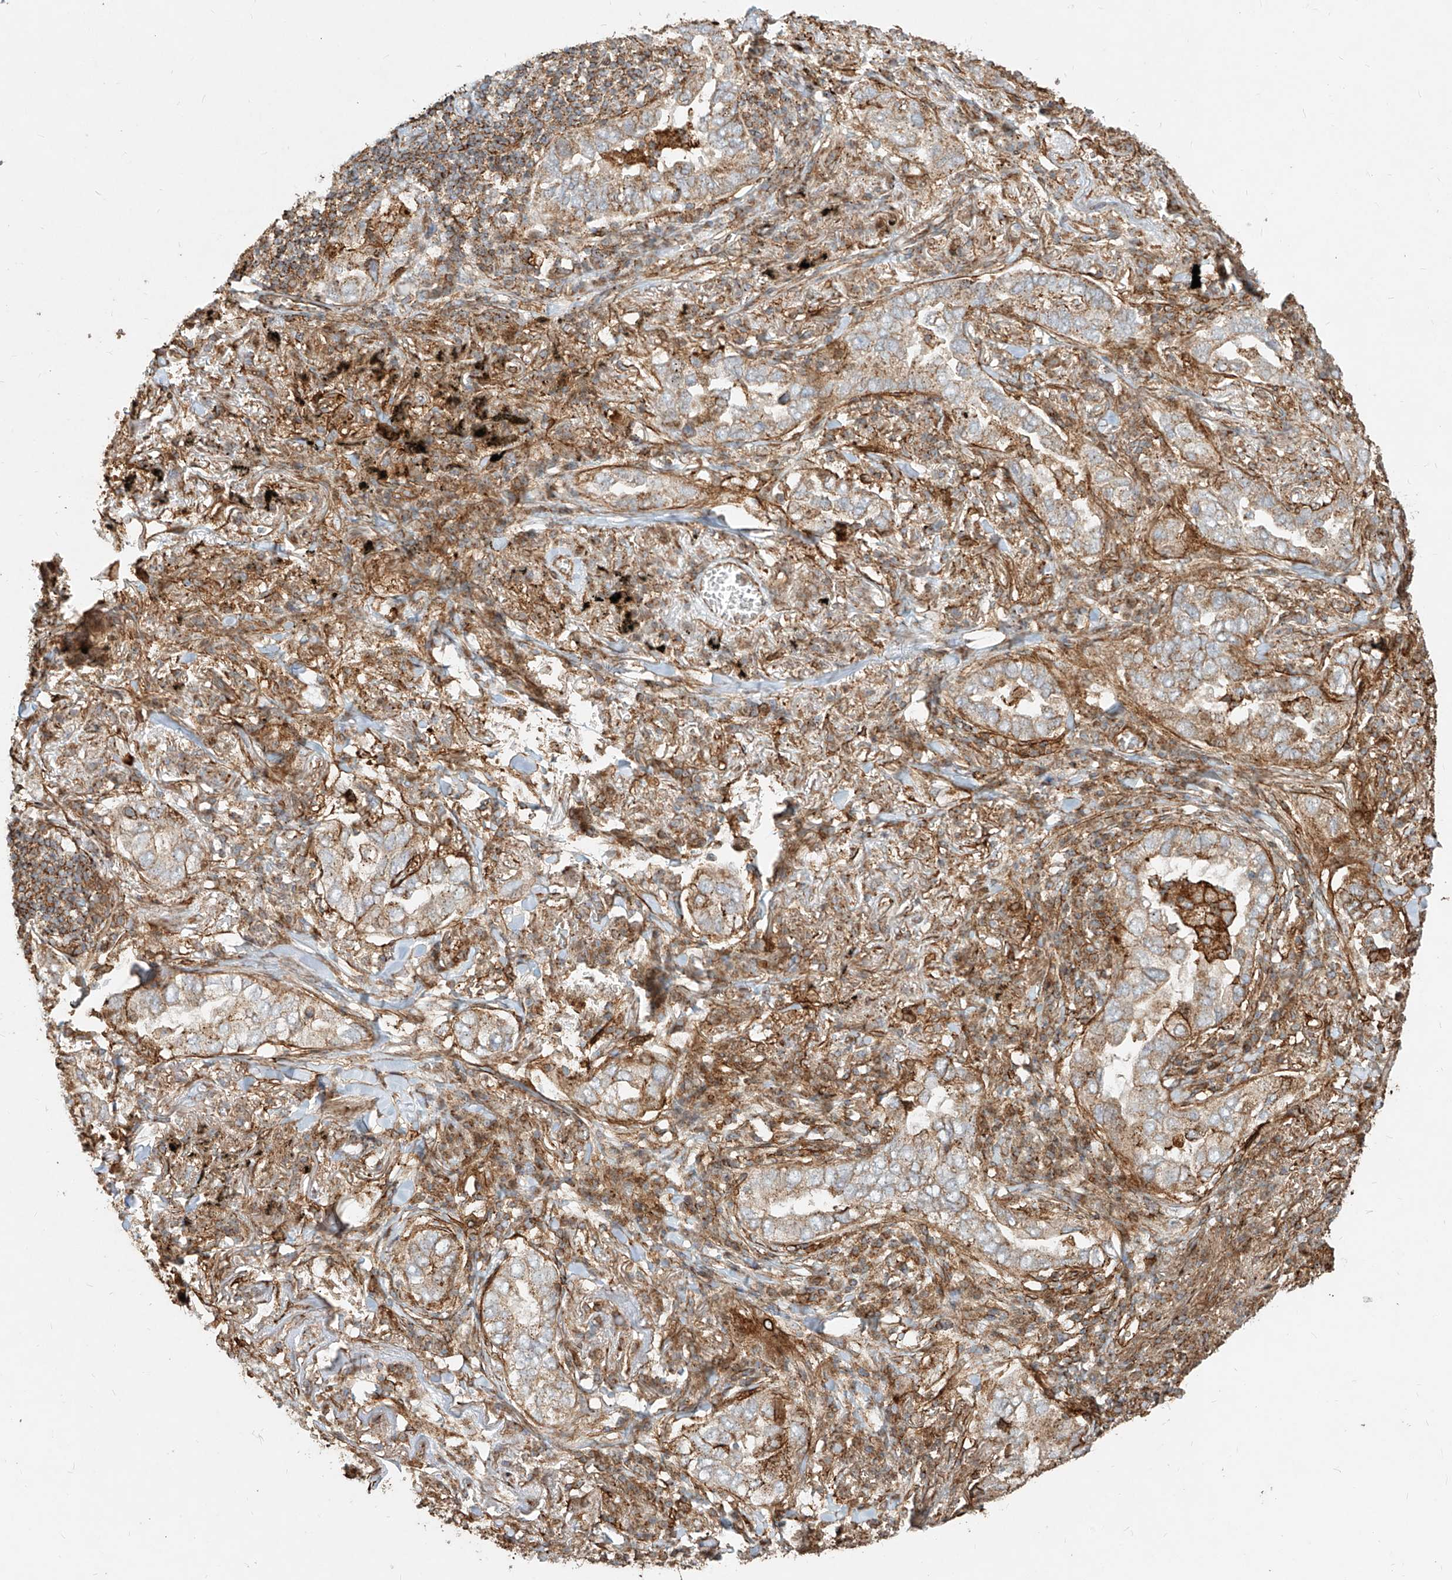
{"staining": {"intensity": "weak", "quantity": ">75%", "location": "cytoplasmic/membranous"}, "tissue": "lung cancer", "cell_type": "Tumor cells", "image_type": "cancer", "snomed": [{"axis": "morphology", "description": "Adenocarcinoma, NOS"}, {"axis": "topography", "description": "Lung"}], "caption": "A histopathology image showing weak cytoplasmic/membranous expression in approximately >75% of tumor cells in lung cancer, as visualized by brown immunohistochemical staining.", "gene": "MTX2", "patient": {"sex": "male", "age": 65}}